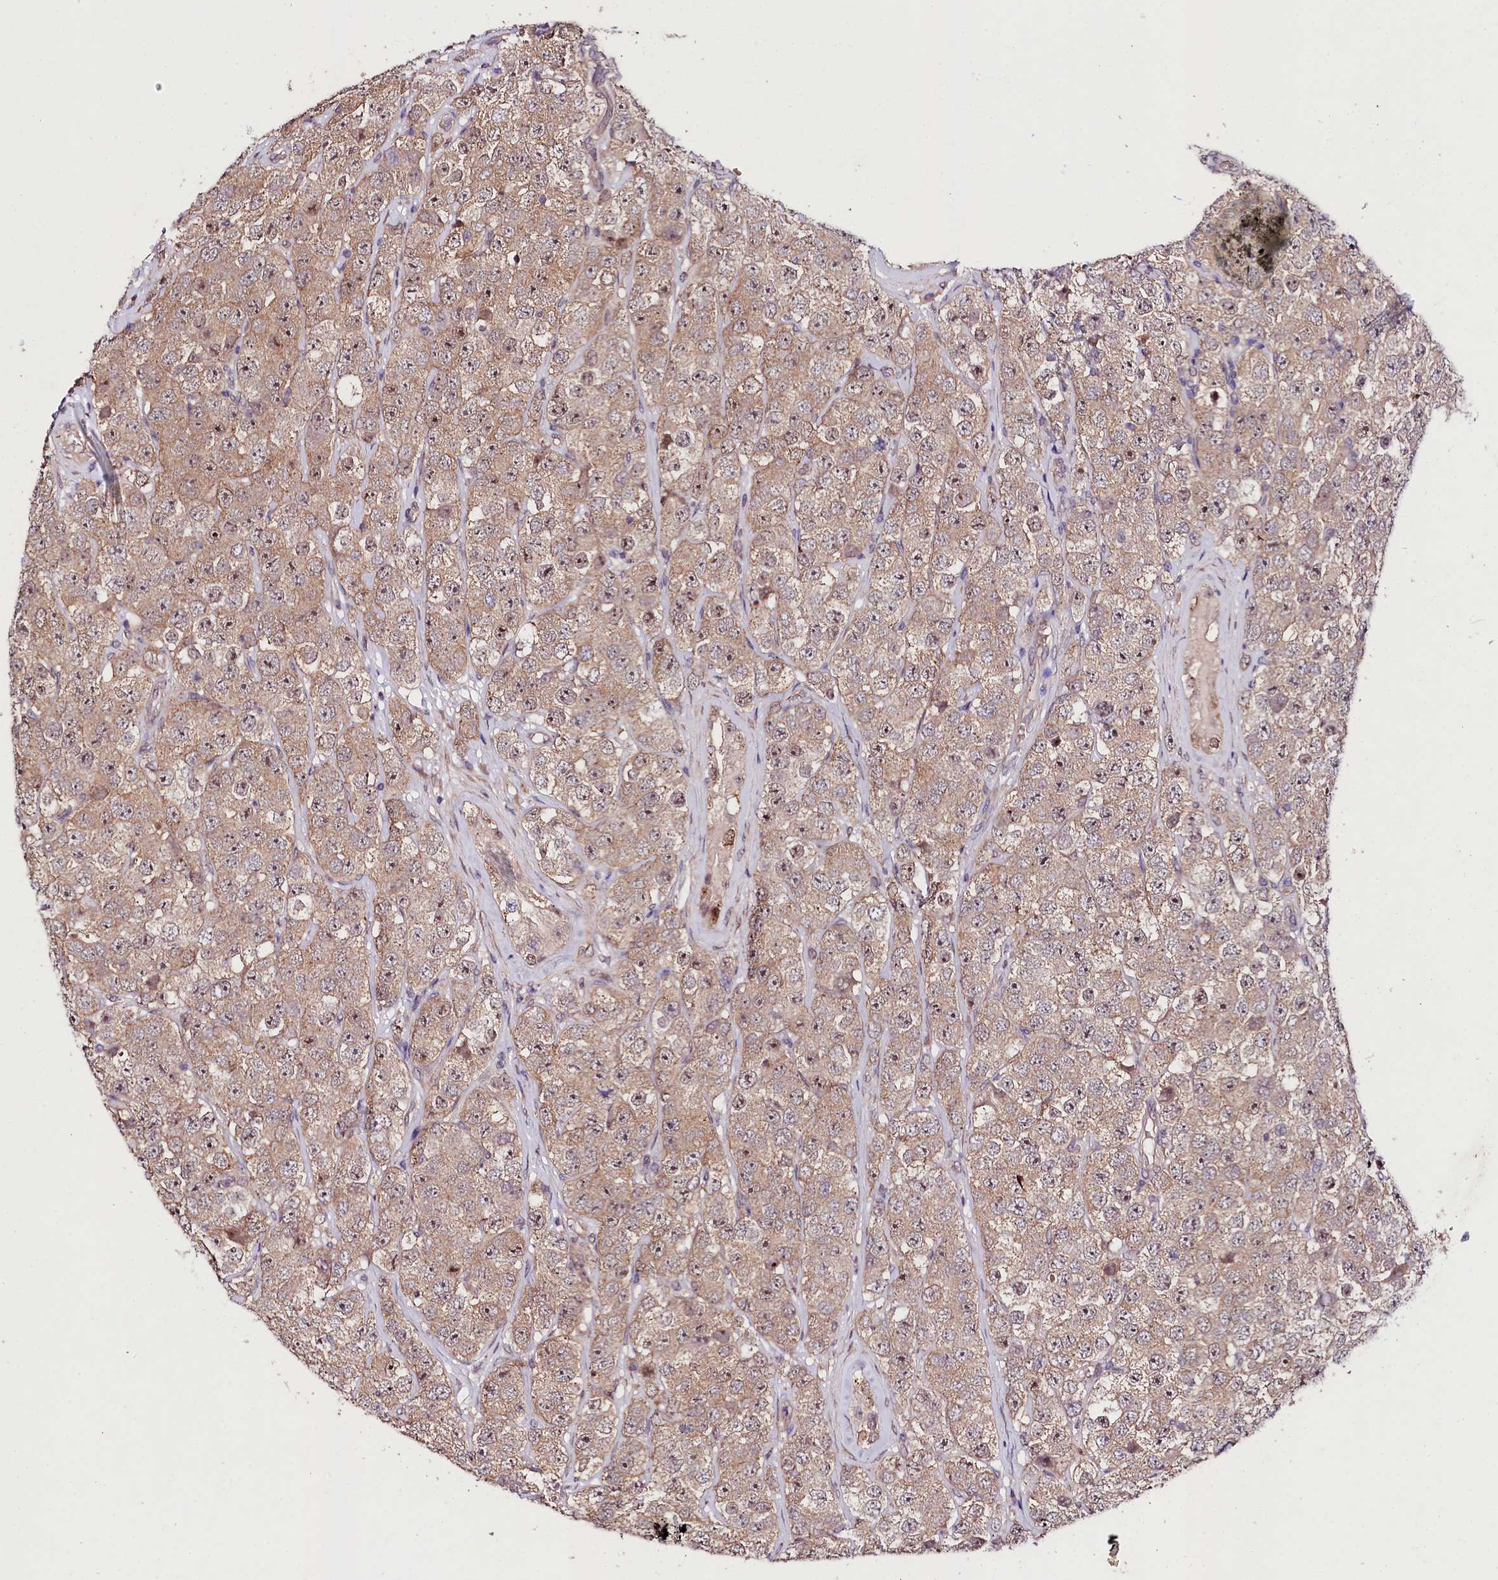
{"staining": {"intensity": "weak", "quantity": ">75%", "location": "cytoplasmic/membranous,nuclear"}, "tissue": "testis cancer", "cell_type": "Tumor cells", "image_type": "cancer", "snomed": [{"axis": "morphology", "description": "Seminoma, NOS"}, {"axis": "topography", "description": "Testis"}], "caption": "Testis cancer (seminoma) stained with a brown dye exhibits weak cytoplasmic/membranous and nuclear positive positivity in approximately >75% of tumor cells.", "gene": "PHLDB1", "patient": {"sex": "male", "age": 28}}